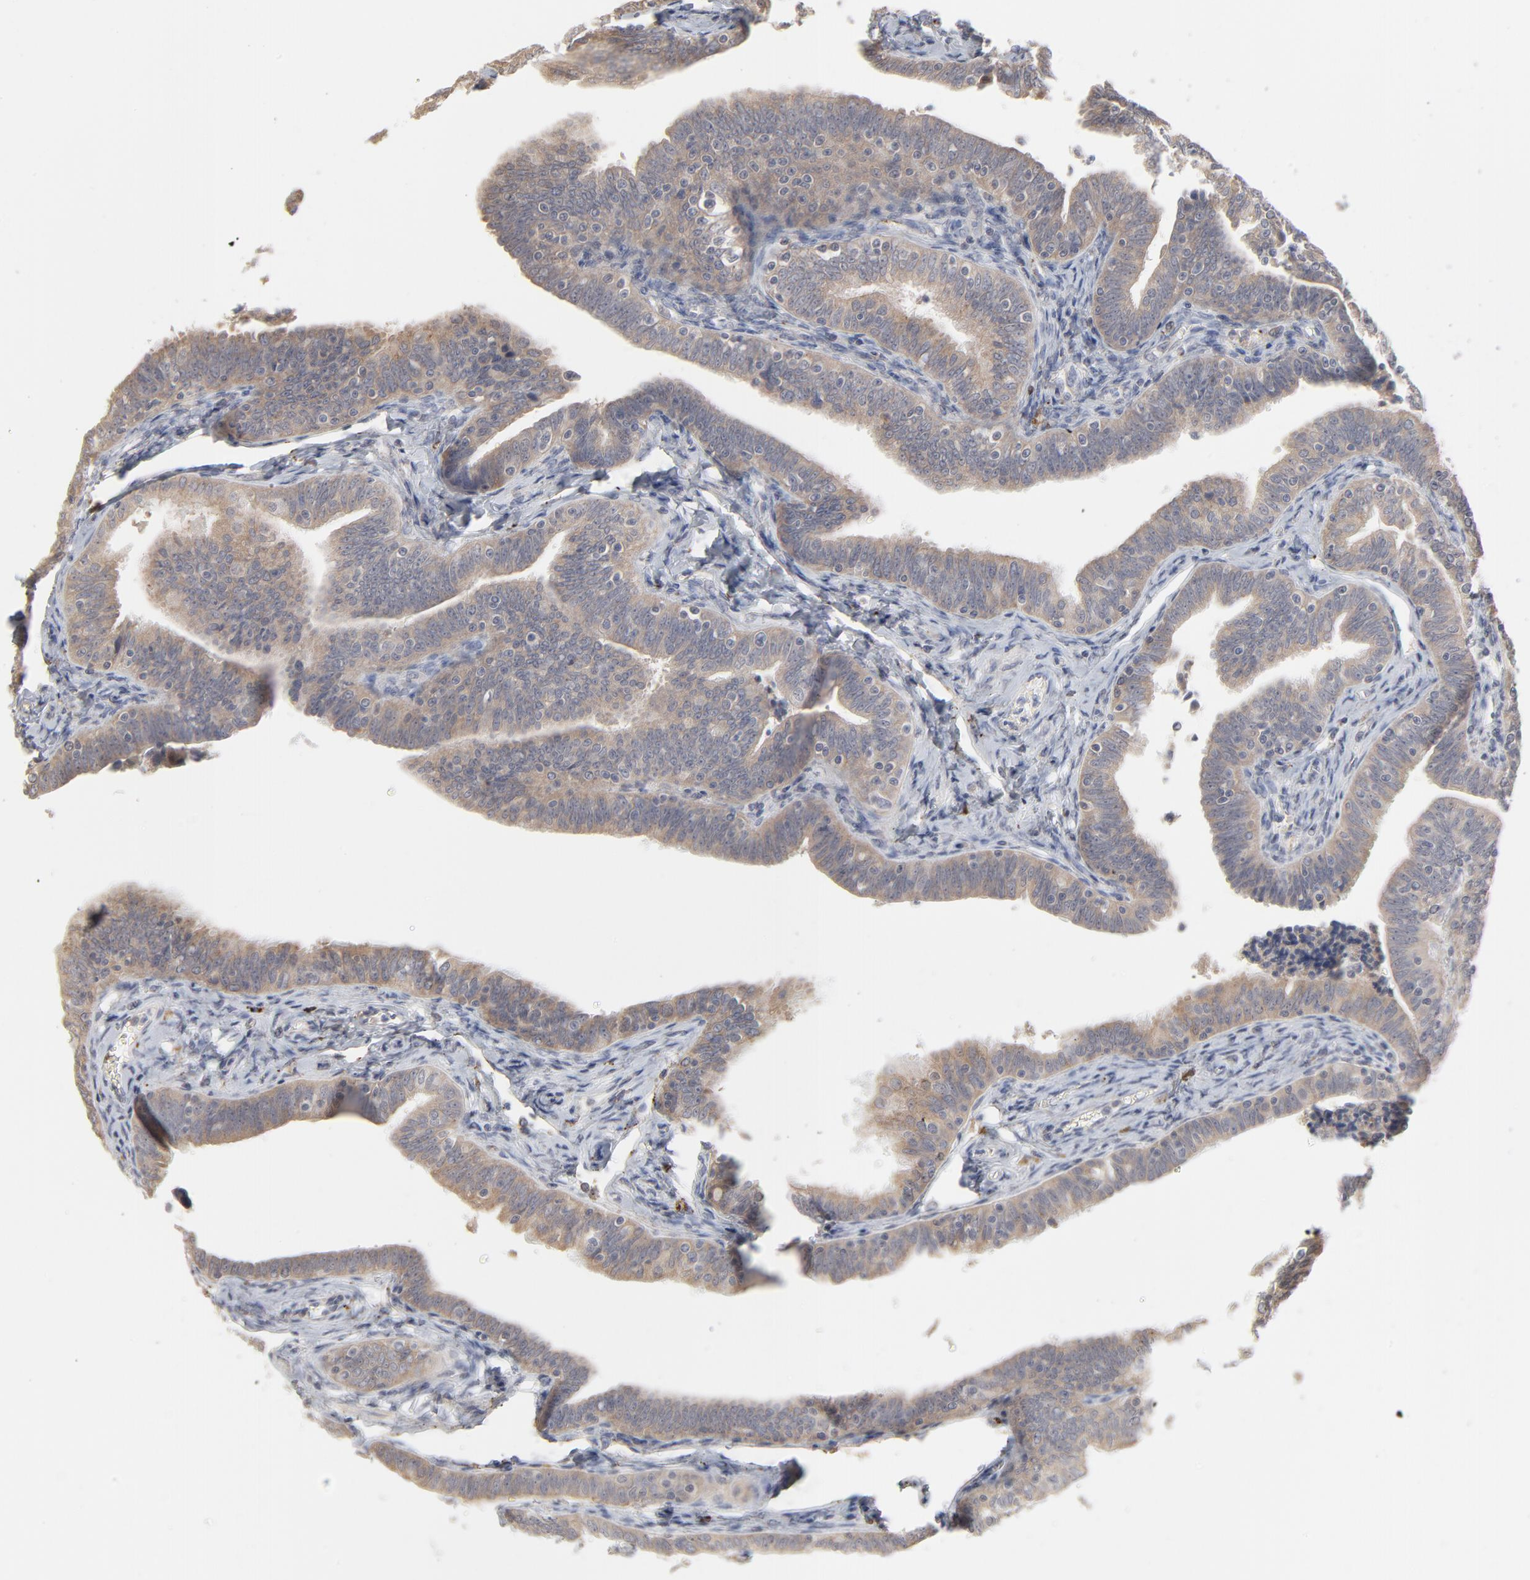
{"staining": {"intensity": "moderate", "quantity": ">75%", "location": "cytoplasmic/membranous"}, "tissue": "fallopian tube", "cell_type": "Glandular cells", "image_type": "normal", "snomed": [{"axis": "morphology", "description": "Normal tissue, NOS"}, {"axis": "topography", "description": "Fallopian tube"}, {"axis": "topography", "description": "Ovary"}], "caption": "Human fallopian tube stained for a protein (brown) displays moderate cytoplasmic/membranous positive positivity in approximately >75% of glandular cells.", "gene": "POMT2", "patient": {"sex": "female", "age": 69}}